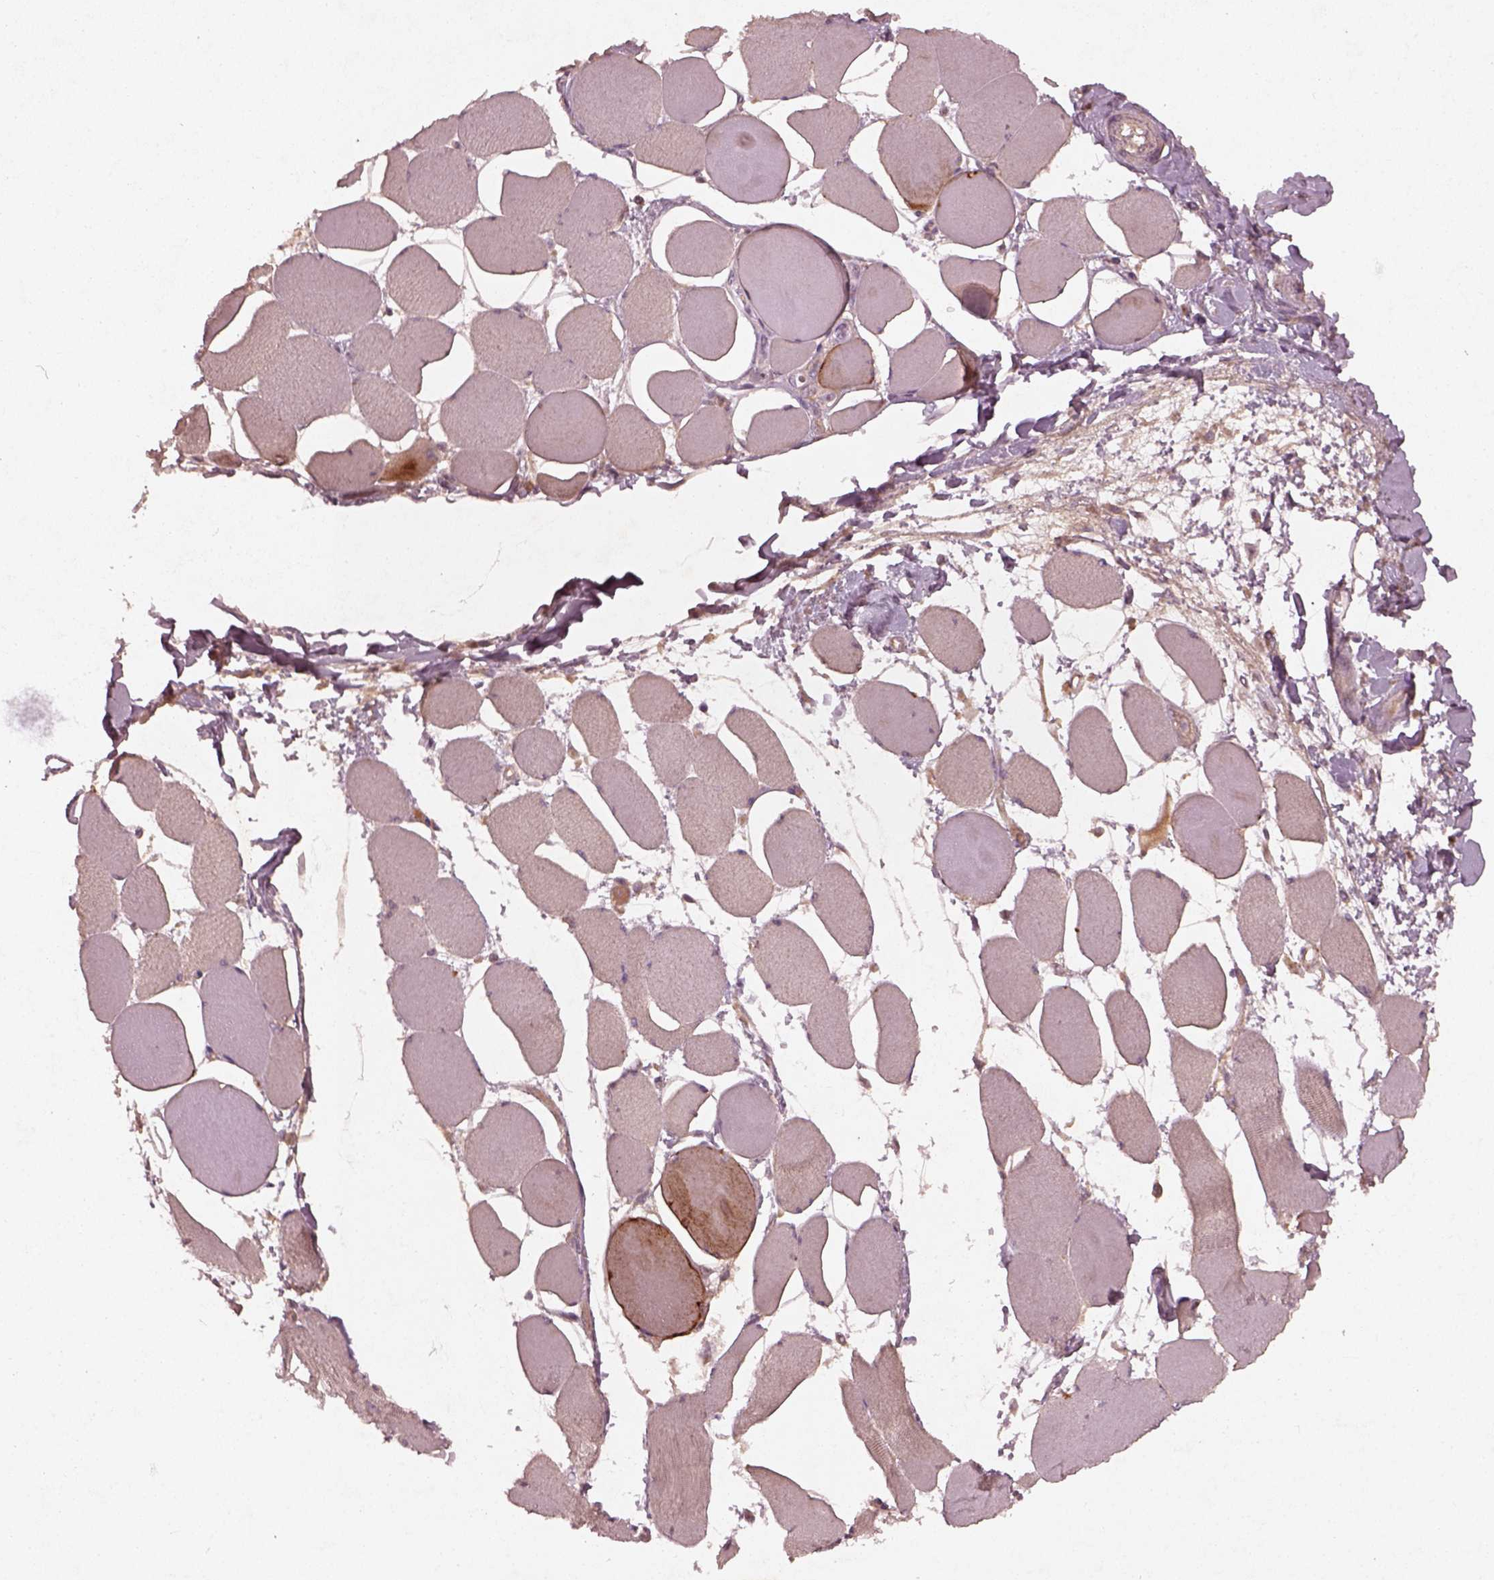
{"staining": {"intensity": "moderate", "quantity": "<25%", "location": "cytoplasmic/membranous"}, "tissue": "skeletal muscle", "cell_type": "Myocytes", "image_type": "normal", "snomed": [{"axis": "morphology", "description": "Normal tissue, NOS"}, {"axis": "topography", "description": "Skeletal muscle"}], "caption": "High-magnification brightfield microscopy of benign skeletal muscle stained with DAB (3,3'-diaminobenzidine) (brown) and counterstained with hematoxylin (blue). myocytes exhibit moderate cytoplasmic/membranous expression is appreciated in approximately<25% of cells.", "gene": "FAM234A", "patient": {"sex": "female", "age": 75}}